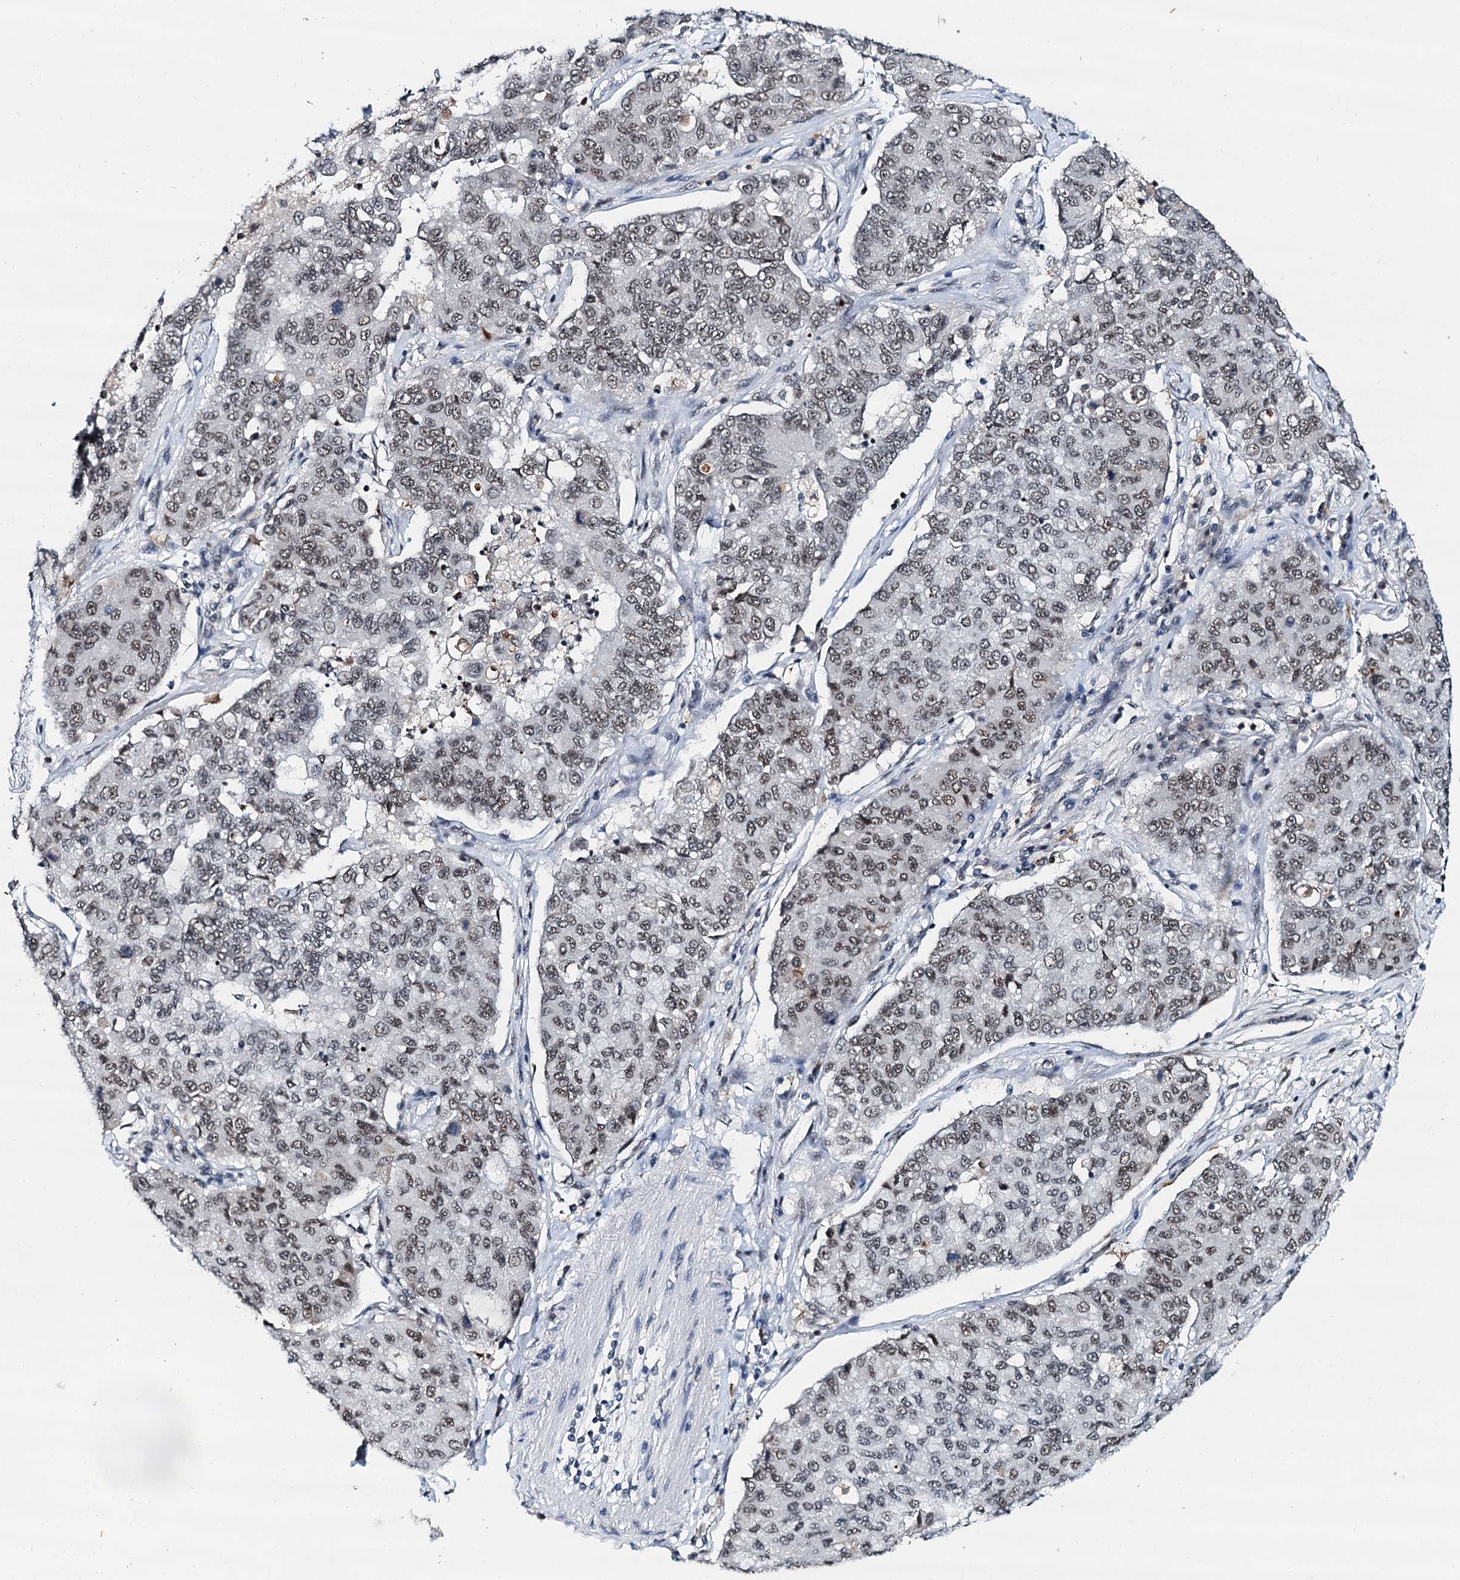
{"staining": {"intensity": "moderate", "quantity": ">75%", "location": "nuclear"}, "tissue": "lung cancer", "cell_type": "Tumor cells", "image_type": "cancer", "snomed": [{"axis": "morphology", "description": "Squamous cell carcinoma, NOS"}, {"axis": "topography", "description": "Lung"}], "caption": "A brown stain labels moderate nuclear expression of a protein in lung cancer tumor cells.", "gene": "SNRPD1", "patient": {"sex": "male", "age": 74}}